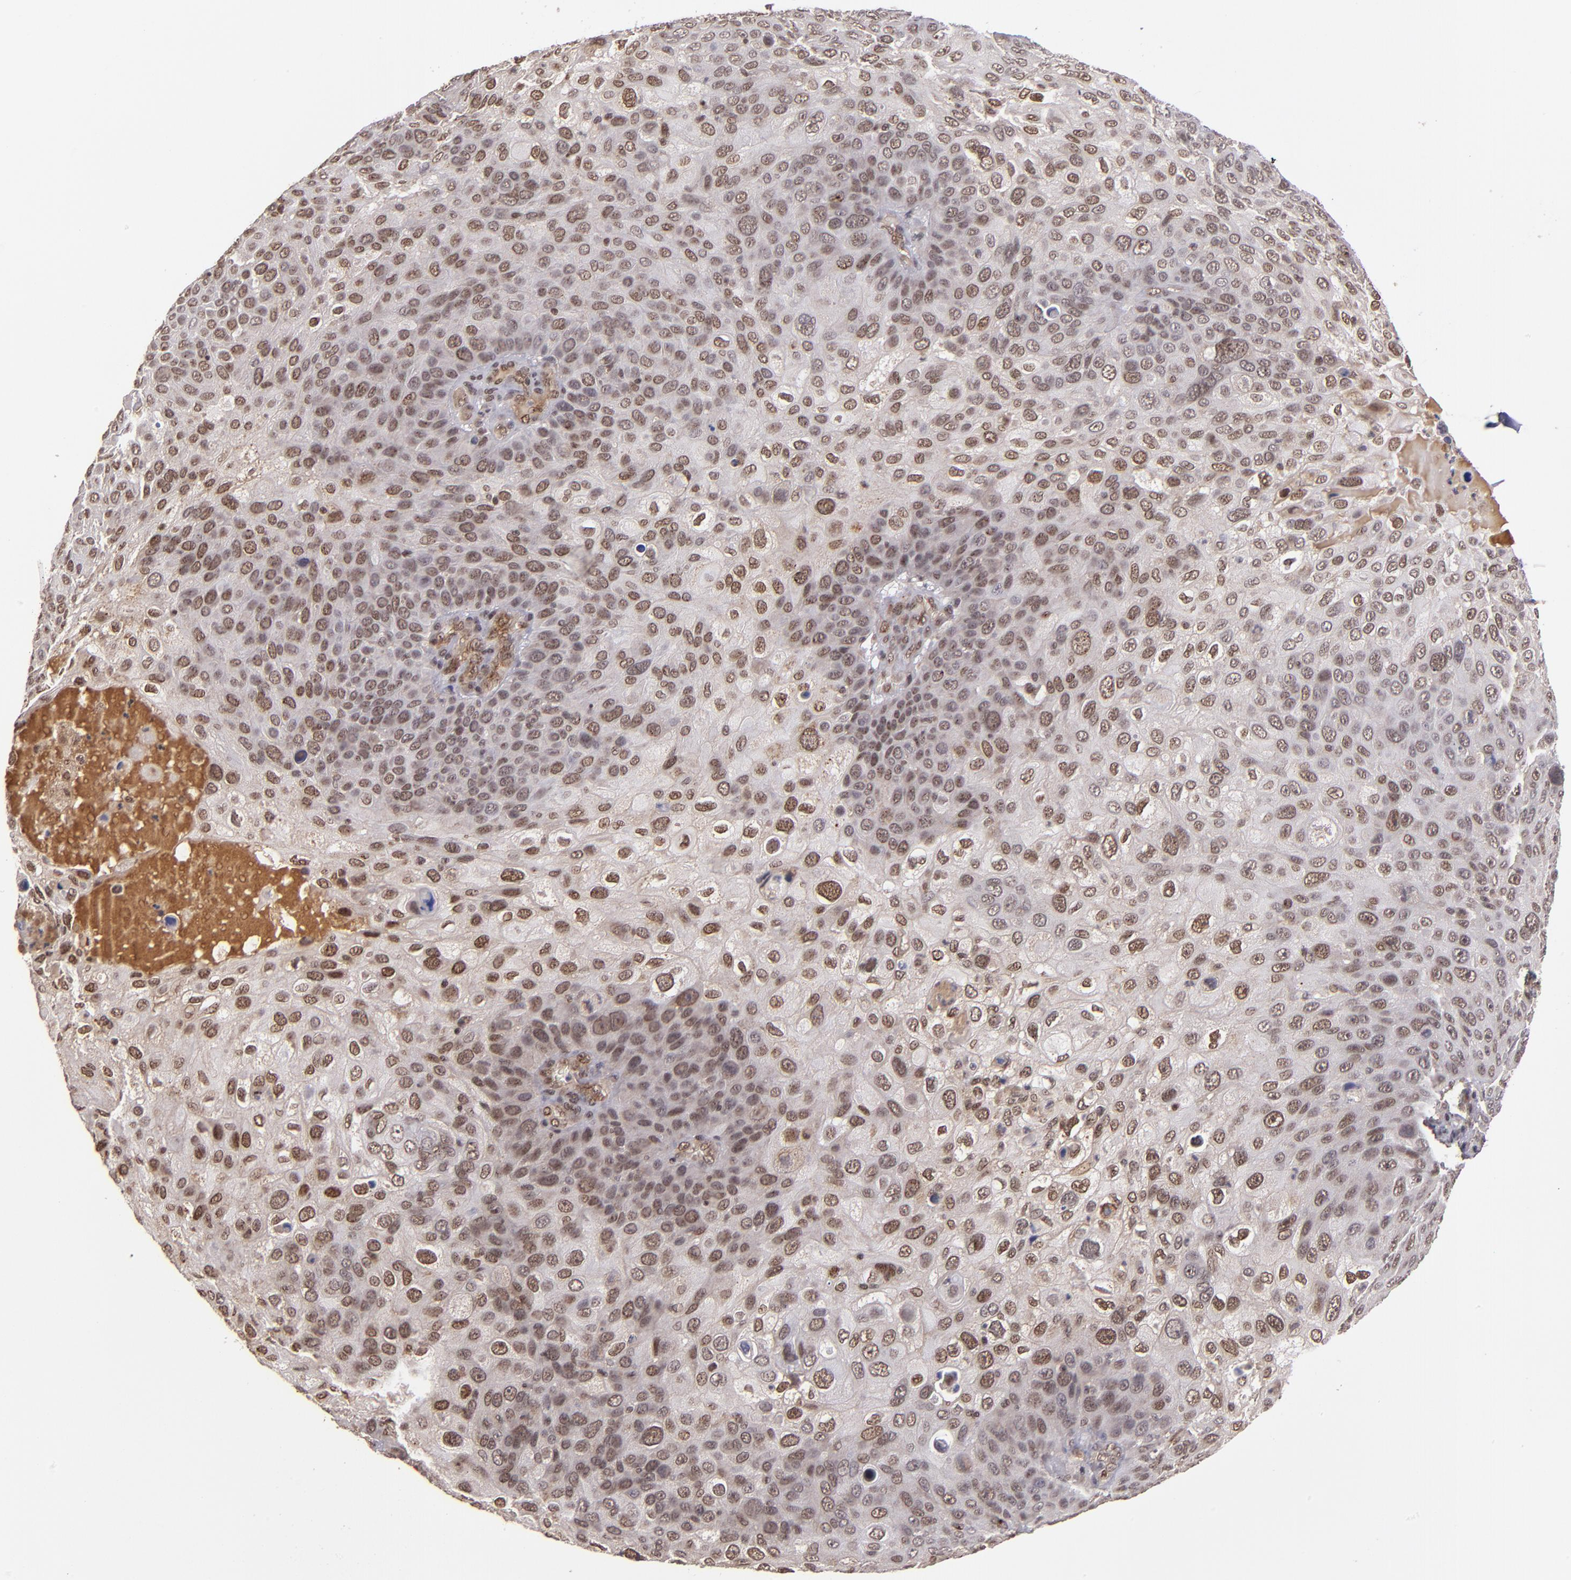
{"staining": {"intensity": "strong", "quantity": ">75%", "location": "nuclear"}, "tissue": "skin cancer", "cell_type": "Tumor cells", "image_type": "cancer", "snomed": [{"axis": "morphology", "description": "Squamous cell carcinoma, NOS"}, {"axis": "topography", "description": "Skin"}], "caption": "This is a micrograph of IHC staining of skin cancer (squamous cell carcinoma), which shows strong positivity in the nuclear of tumor cells.", "gene": "ABHD12B", "patient": {"sex": "male", "age": 87}}